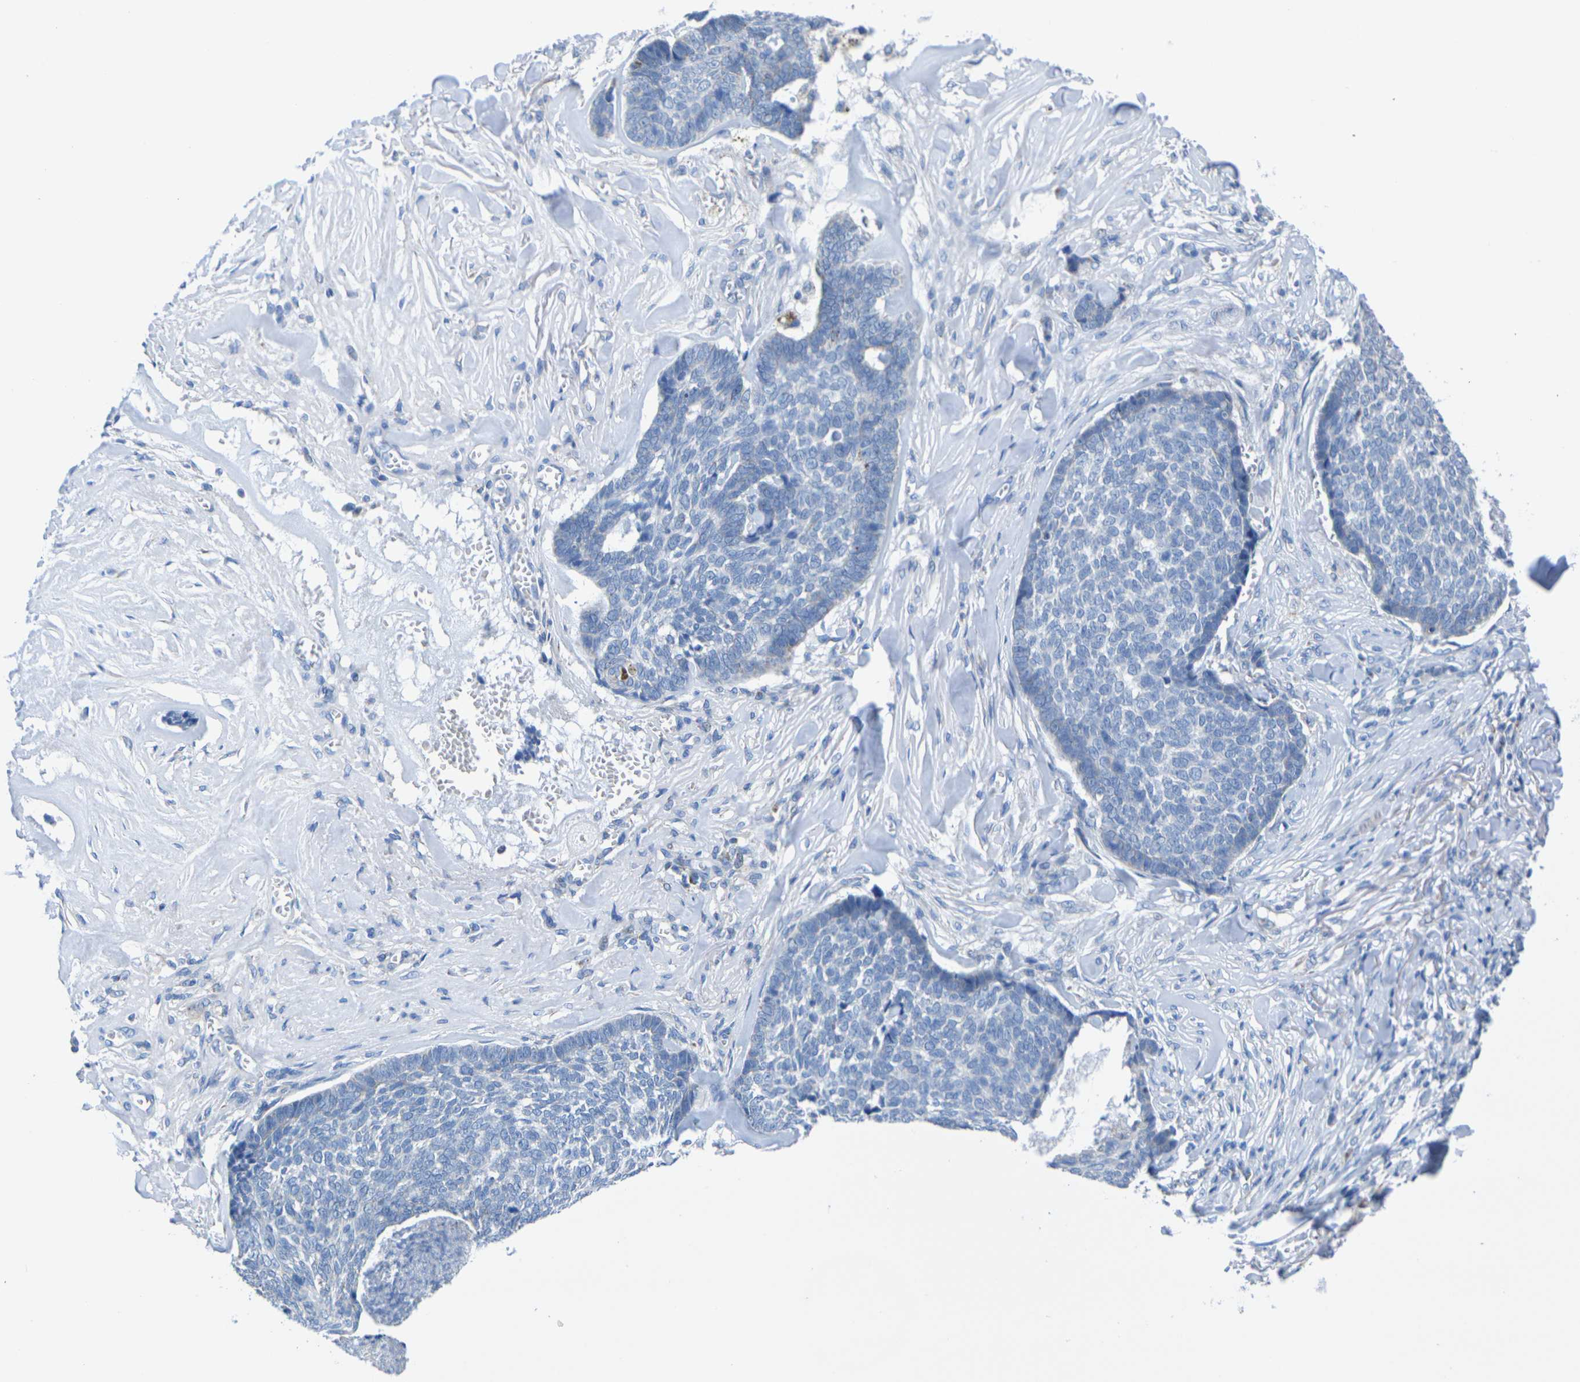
{"staining": {"intensity": "negative", "quantity": "none", "location": "none"}, "tissue": "skin cancer", "cell_type": "Tumor cells", "image_type": "cancer", "snomed": [{"axis": "morphology", "description": "Basal cell carcinoma"}, {"axis": "topography", "description": "Skin"}], "caption": "There is no significant positivity in tumor cells of basal cell carcinoma (skin). The staining is performed using DAB (3,3'-diaminobenzidine) brown chromogen with nuclei counter-stained in using hematoxylin.", "gene": "TMEM204", "patient": {"sex": "male", "age": 84}}